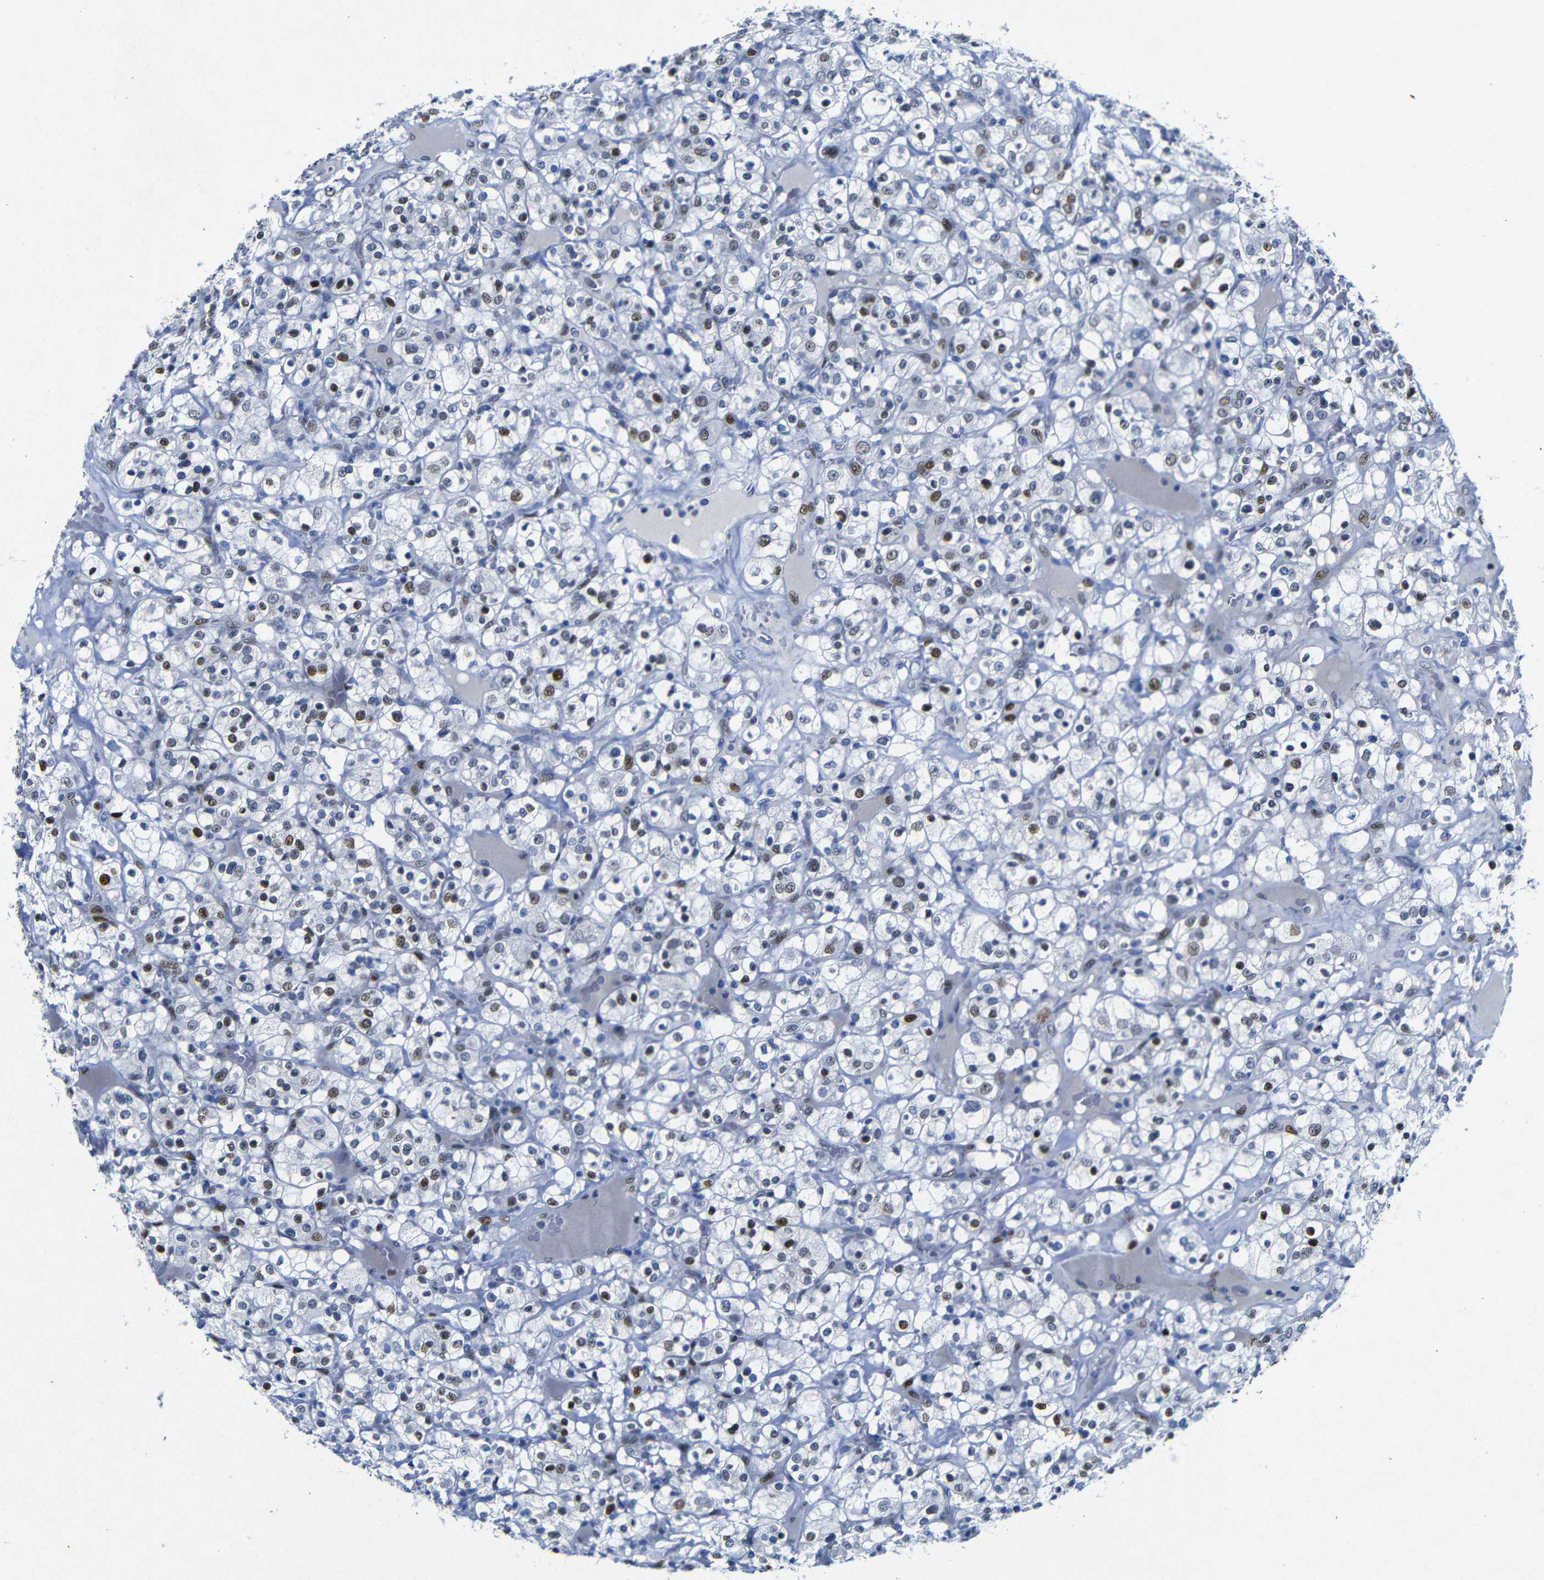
{"staining": {"intensity": "moderate", "quantity": "25%-75%", "location": "nuclear"}, "tissue": "renal cancer", "cell_type": "Tumor cells", "image_type": "cancer", "snomed": [{"axis": "morphology", "description": "Normal tissue, NOS"}, {"axis": "morphology", "description": "Adenocarcinoma, NOS"}, {"axis": "topography", "description": "Kidney"}], "caption": "Renal adenocarcinoma tissue exhibits moderate nuclear expression in about 25%-75% of tumor cells, visualized by immunohistochemistry. The staining is performed using DAB (3,3'-diaminobenzidine) brown chromogen to label protein expression. The nuclei are counter-stained blue using hematoxylin.", "gene": "FOSL2", "patient": {"sex": "female", "age": 72}}